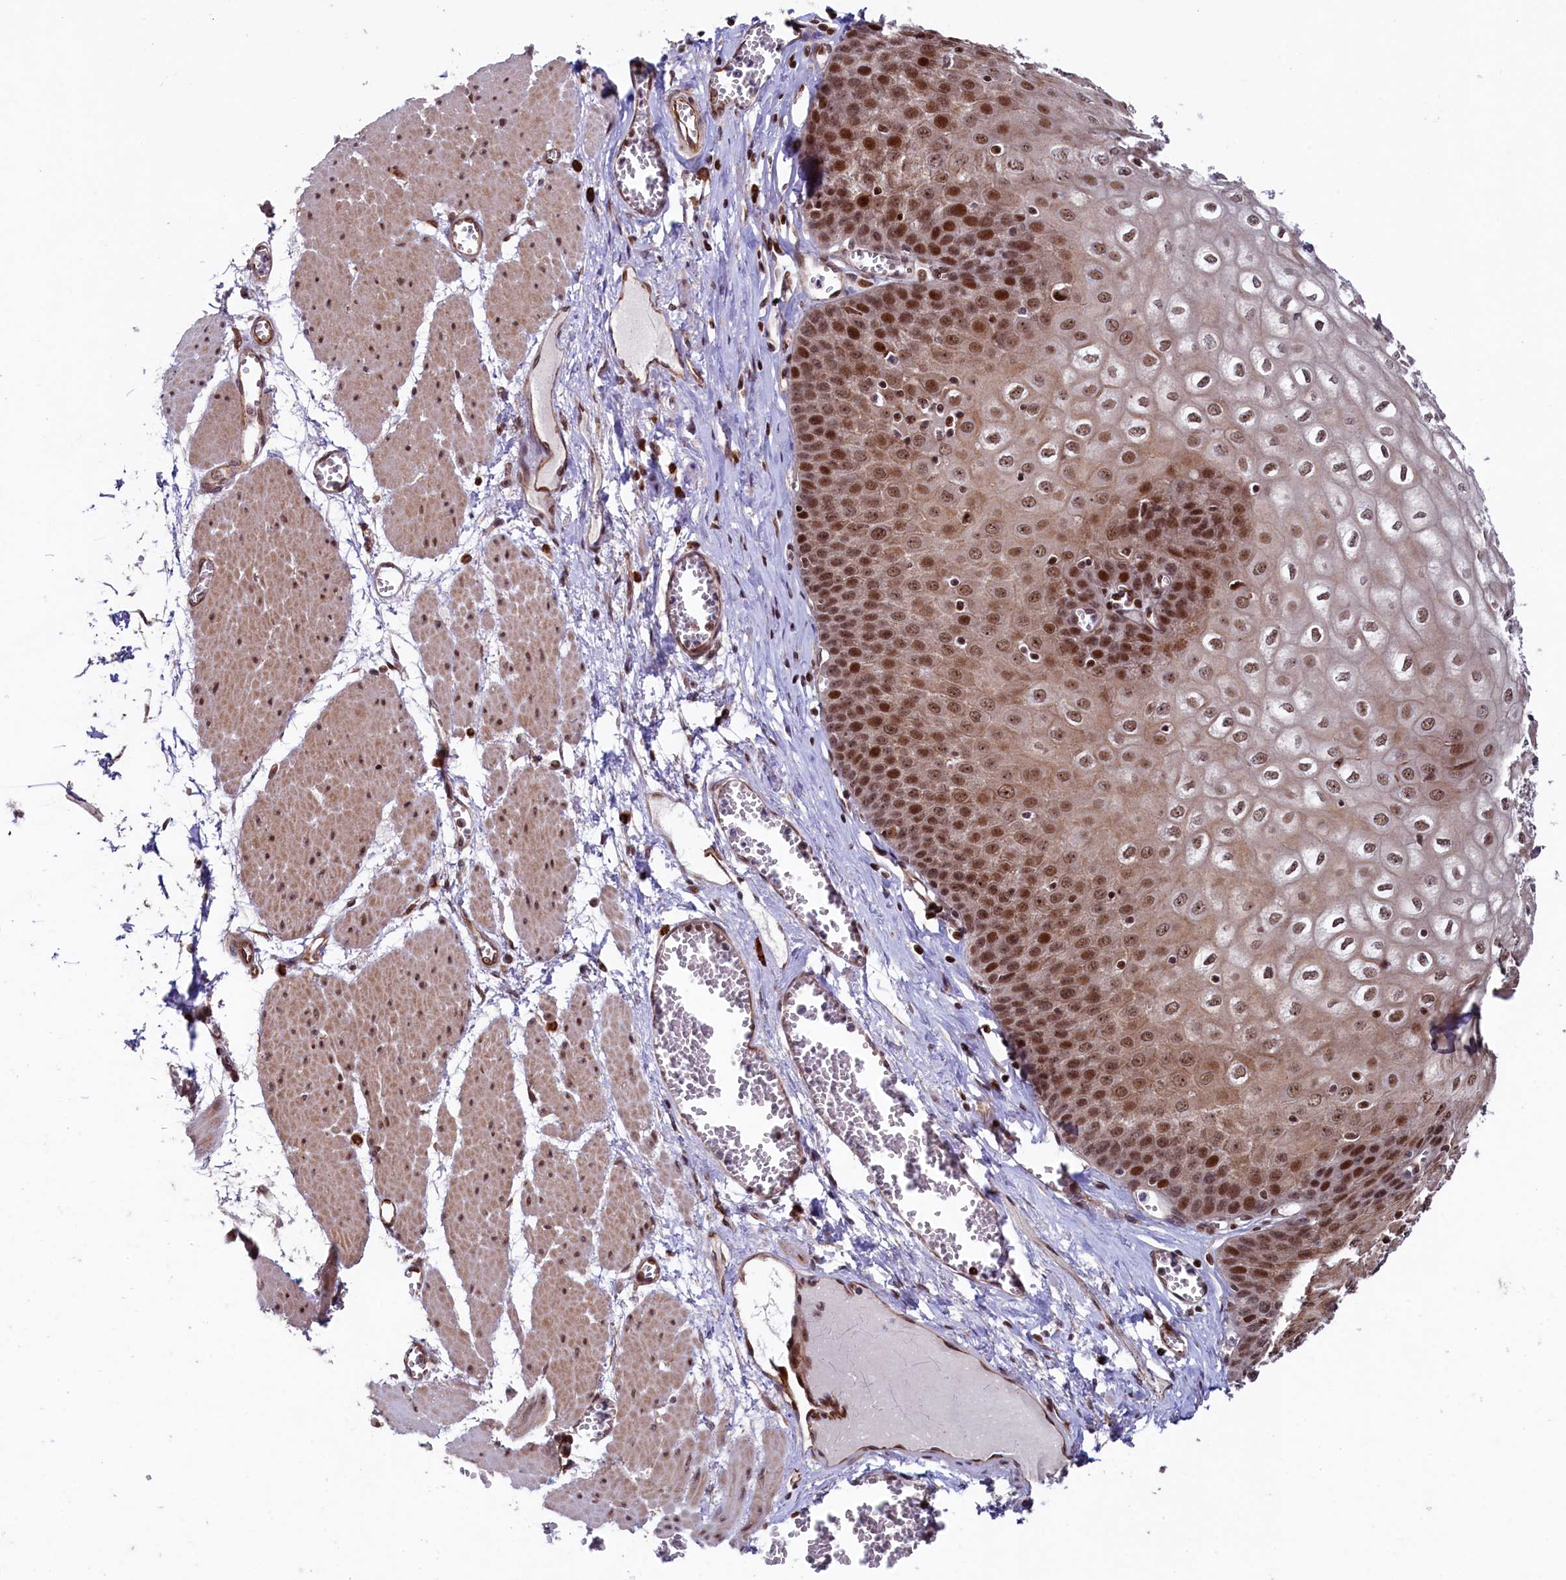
{"staining": {"intensity": "strong", "quantity": ">75%", "location": "nuclear"}, "tissue": "esophagus", "cell_type": "Squamous epithelial cells", "image_type": "normal", "snomed": [{"axis": "morphology", "description": "Normal tissue, NOS"}, {"axis": "topography", "description": "Esophagus"}], "caption": "Immunohistochemistry photomicrograph of normal esophagus stained for a protein (brown), which demonstrates high levels of strong nuclear staining in about >75% of squamous epithelial cells.", "gene": "LEO1", "patient": {"sex": "male", "age": 60}}